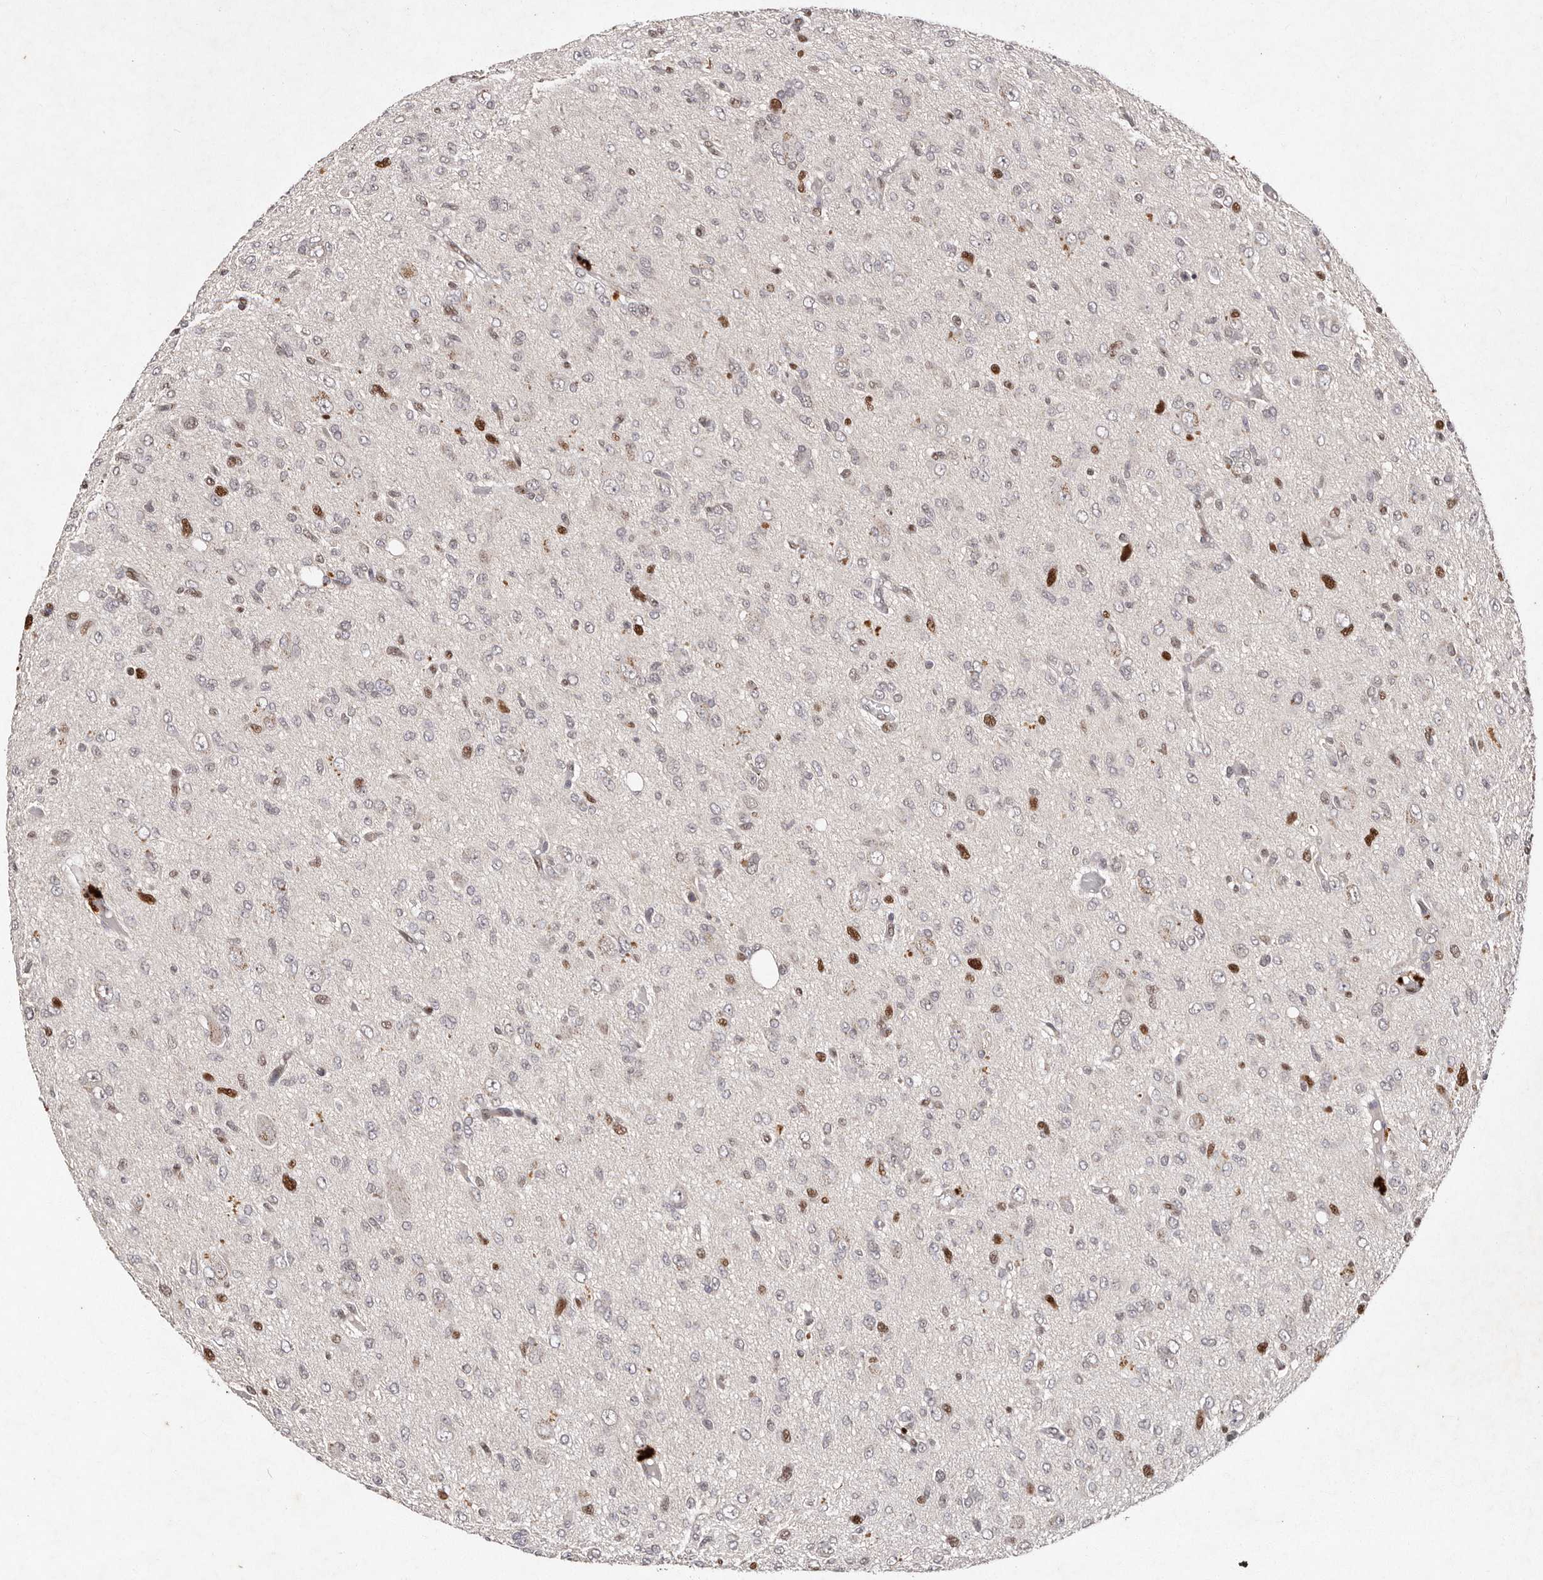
{"staining": {"intensity": "negative", "quantity": "none", "location": "none"}, "tissue": "glioma", "cell_type": "Tumor cells", "image_type": "cancer", "snomed": [{"axis": "morphology", "description": "Glioma, malignant, High grade"}, {"axis": "topography", "description": "Brain"}], "caption": "Malignant glioma (high-grade) was stained to show a protein in brown. There is no significant staining in tumor cells. (IHC, brightfield microscopy, high magnification).", "gene": "KLF7", "patient": {"sex": "female", "age": 59}}